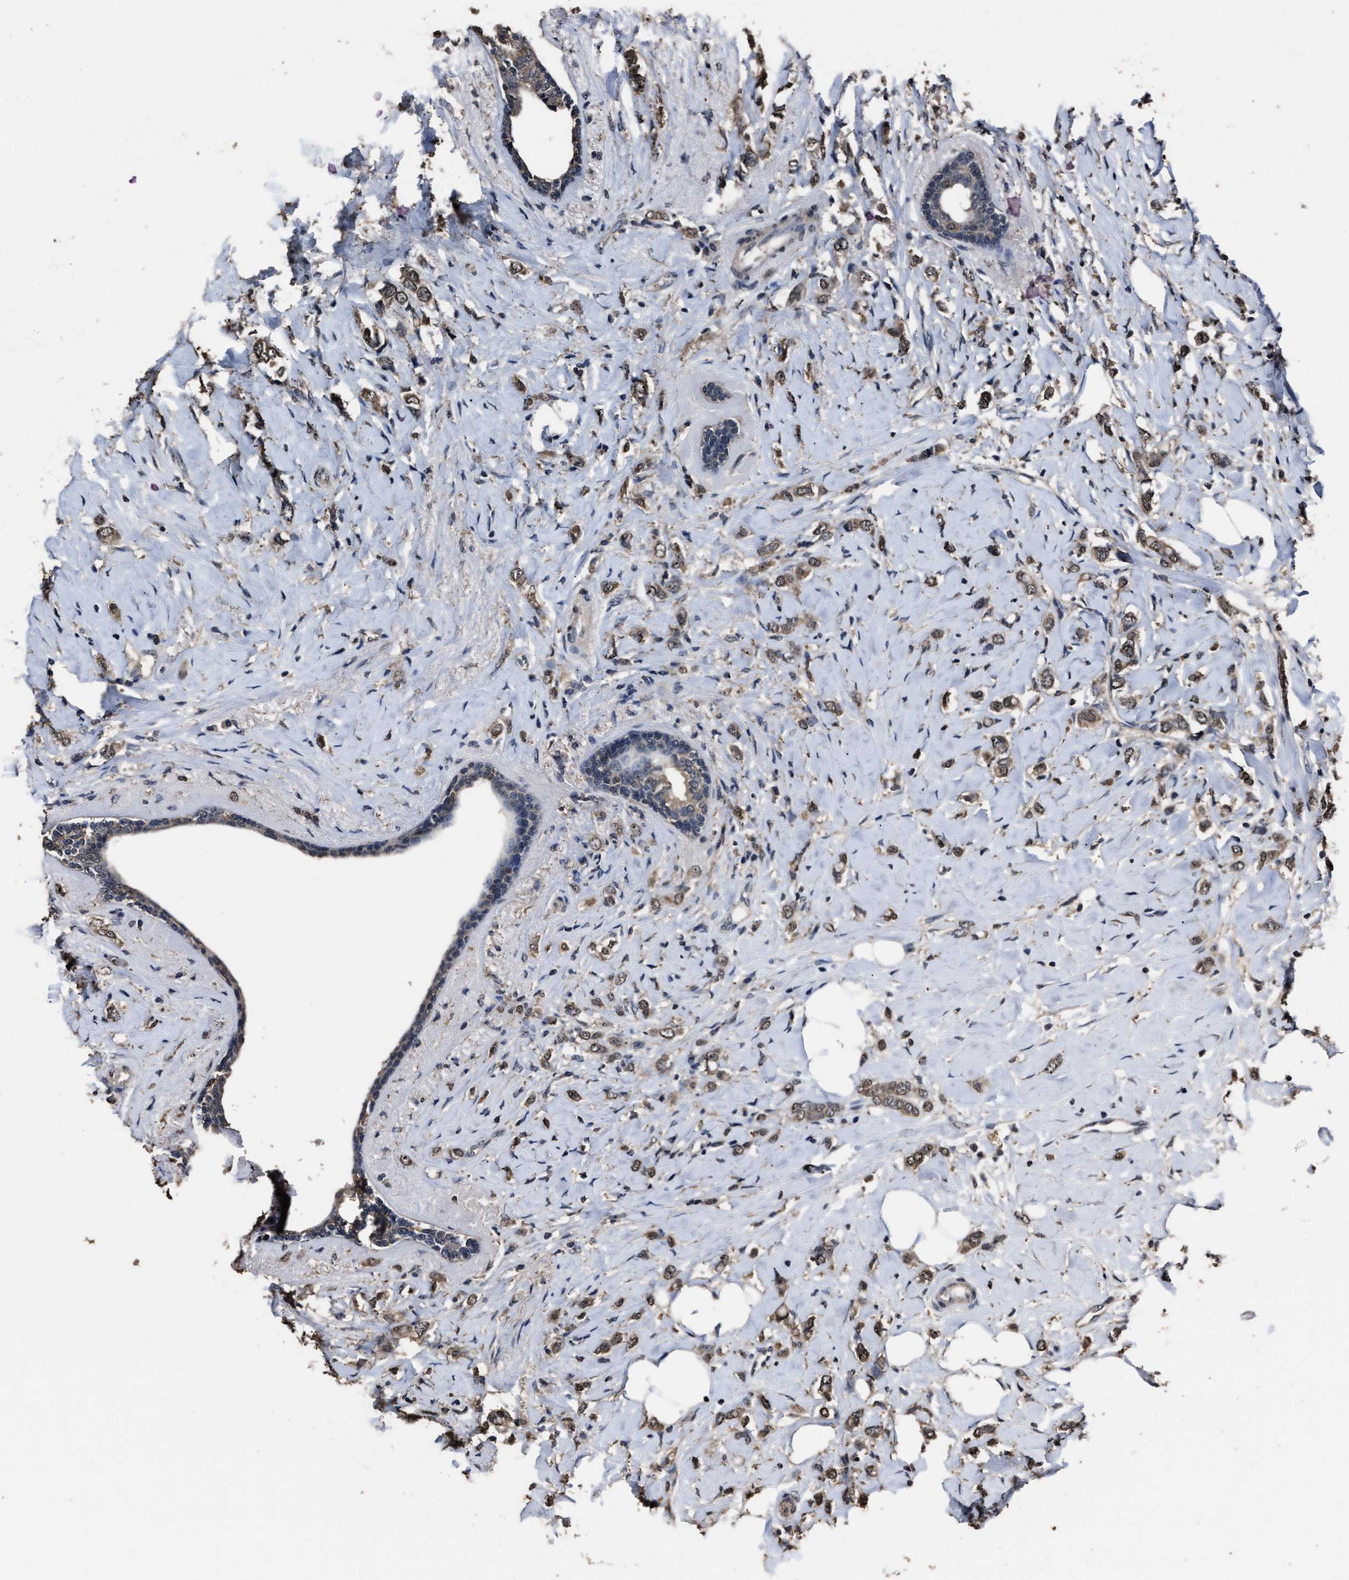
{"staining": {"intensity": "weak", "quantity": ">75%", "location": "cytoplasmic/membranous"}, "tissue": "breast cancer", "cell_type": "Tumor cells", "image_type": "cancer", "snomed": [{"axis": "morphology", "description": "Normal tissue, NOS"}, {"axis": "morphology", "description": "Lobular carcinoma"}, {"axis": "topography", "description": "Breast"}], "caption": "The micrograph shows staining of breast lobular carcinoma, revealing weak cytoplasmic/membranous protein staining (brown color) within tumor cells.", "gene": "RSBN1L", "patient": {"sex": "female", "age": 47}}